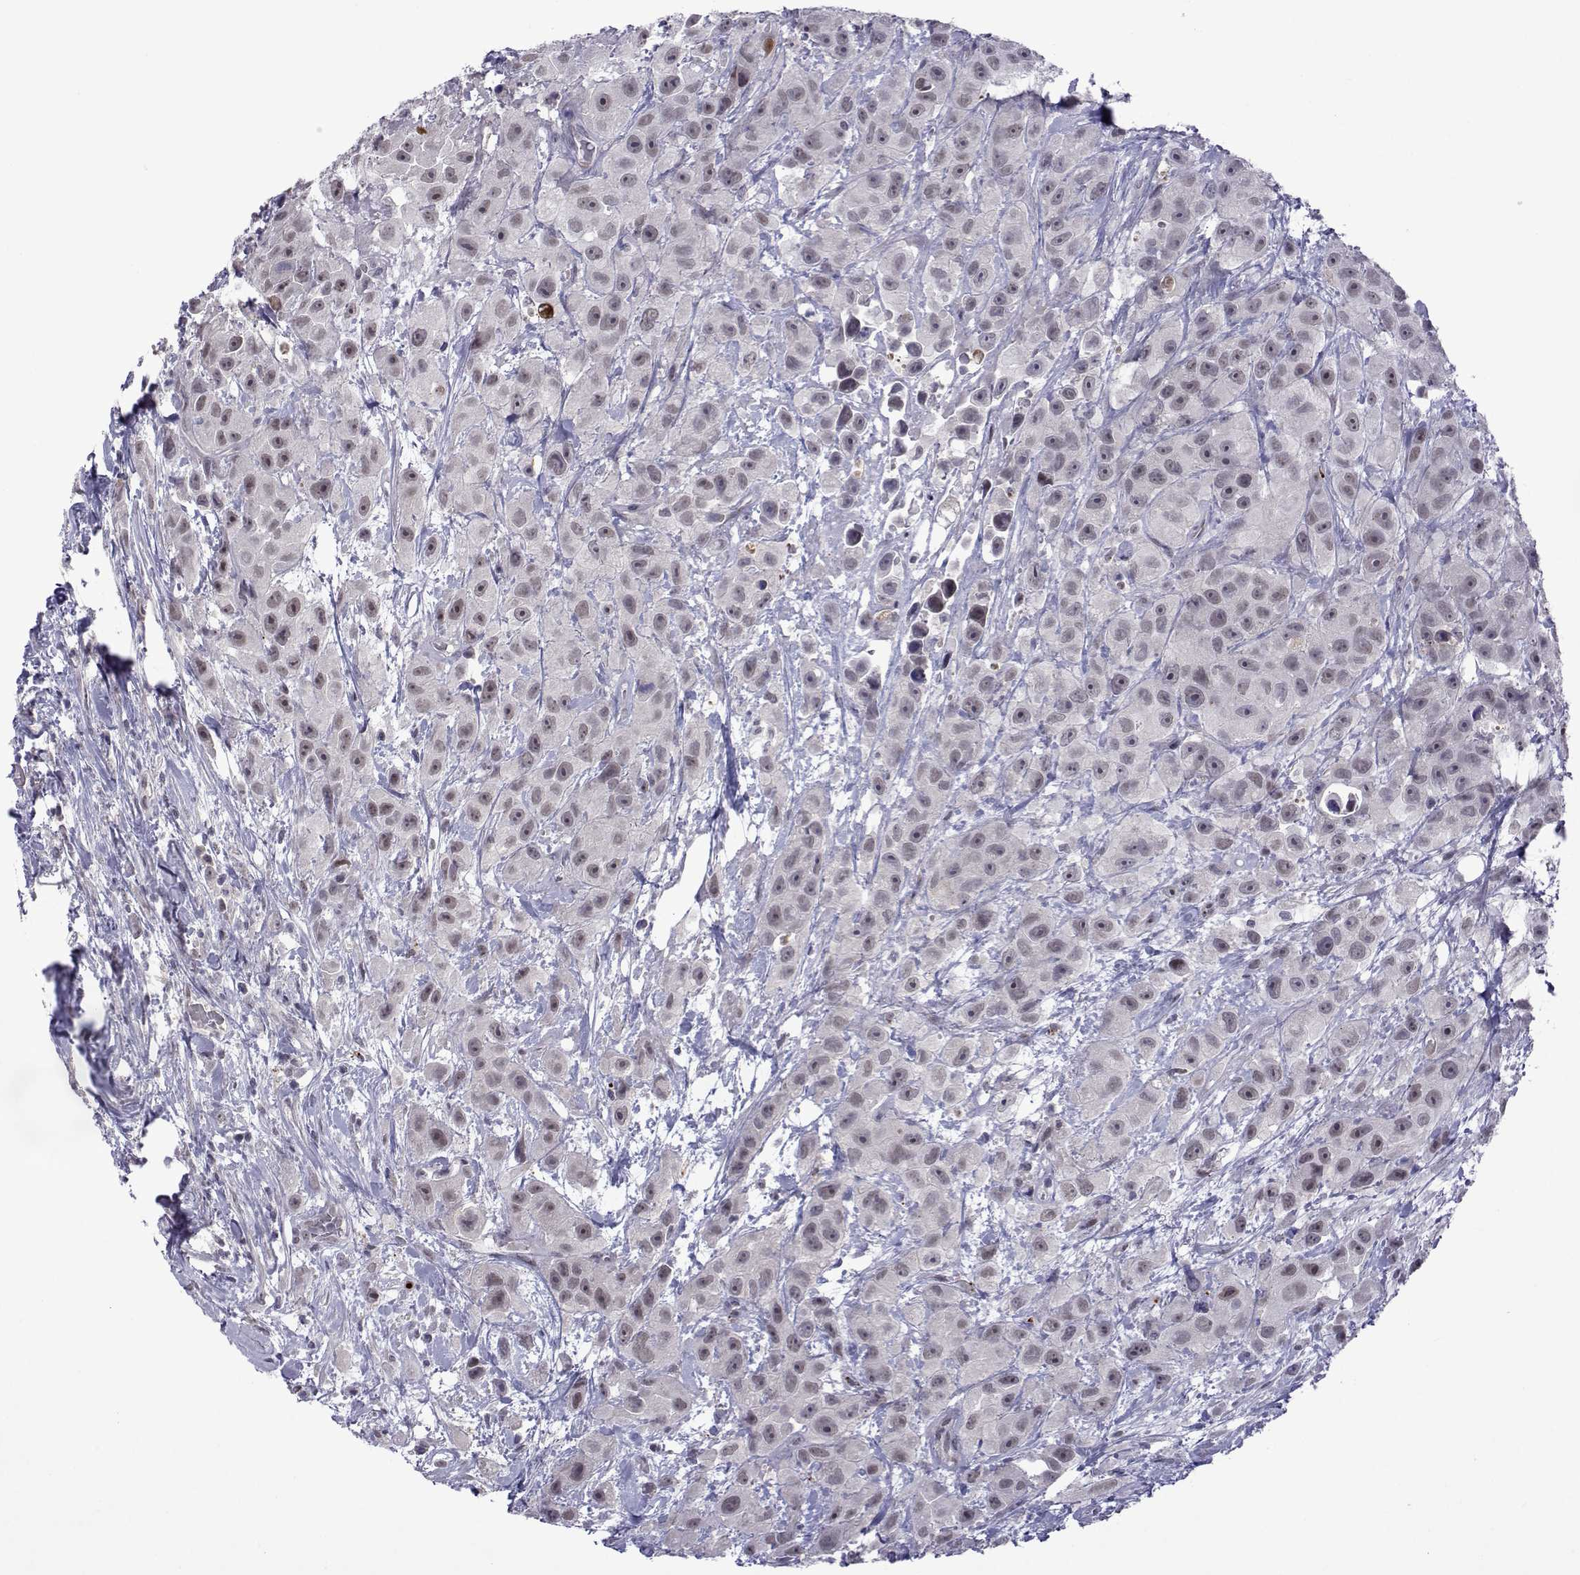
{"staining": {"intensity": "weak", "quantity": "25%-75%", "location": "nuclear"}, "tissue": "urothelial cancer", "cell_type": "Tumor cells", "image_type": "cancer", "snomed": [{"axis": "morphology", "description": "Urothelial carcinoma, High grade"}, {"axis": "topography", "description": "Urinary bladder"}], "caption": "Urothelial cancer stained for a protein exhibits weak nuclear positivity in tumor cells.", "gene": "EFCAB3", "patient": {"sex": "male", "age": 79}}